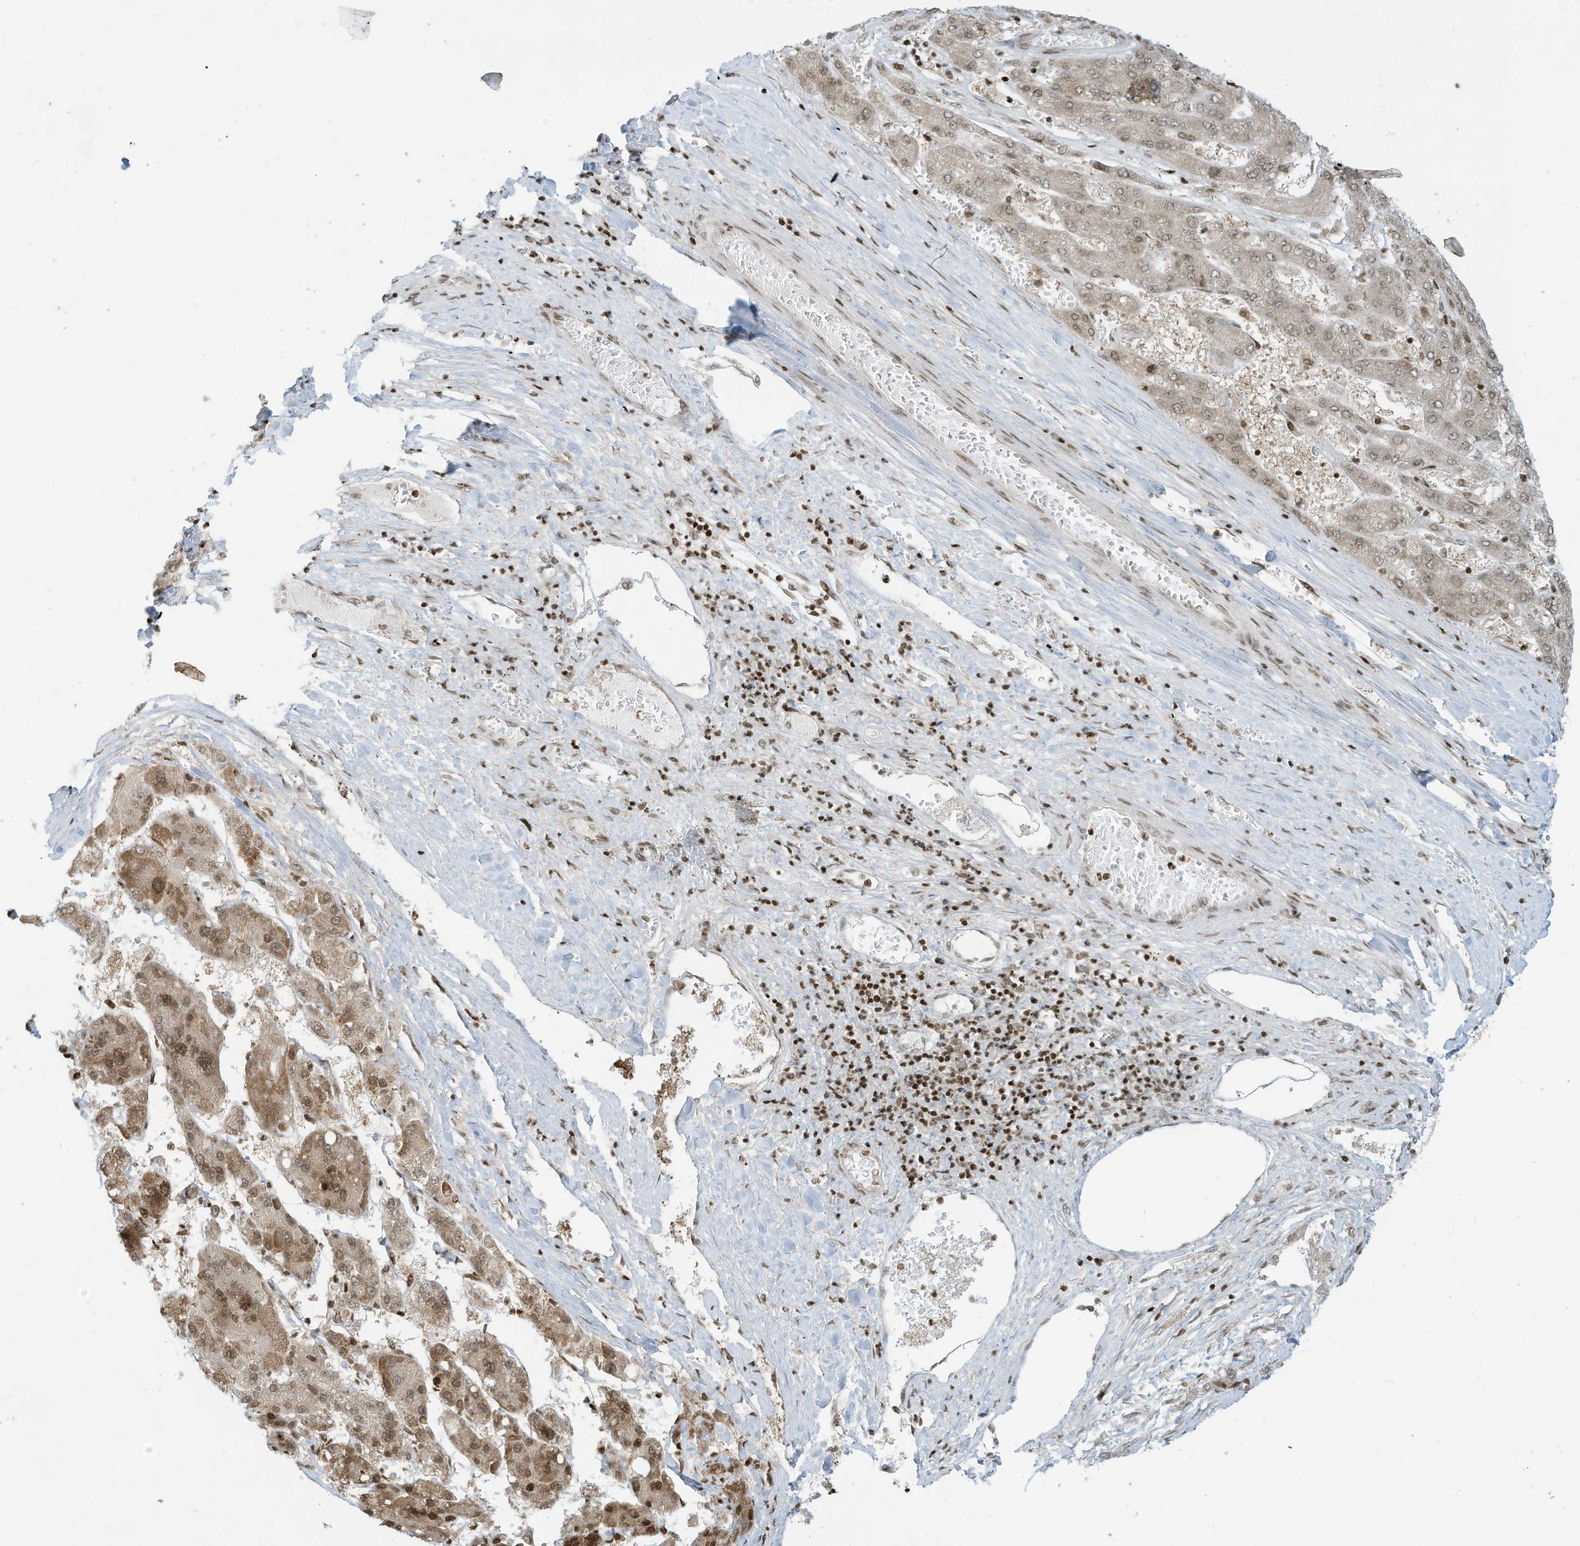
{"staining": {"intensity": "moderate", "quantity": "25%-75%", "location": "cytoplasmic/membranous,nuclear"}, "tissue": "liver cancer", "cell_type": "Tumor cells", "image_type": "cancer", "snomed": [{"axis": "morphology", "description": "Carcinoma, Hepatocellular, NOS"}, {"axis": "topography", "description": "Liver"}], "caption": "Immunohistochemistry (IHC) photomicrograph of neoplastic tissue: hepatocellular carcinoma (liver) stained using IHC demonstrates medium levels of moderate protein expression localized specifically in the cytoplasmic/membranous and nuclear of tumor cells, appearing as a cytoplasmic/membranous and nuclear brown color.", "gene": "ADI1", "patient": {"sex": "female", "age": 73}}